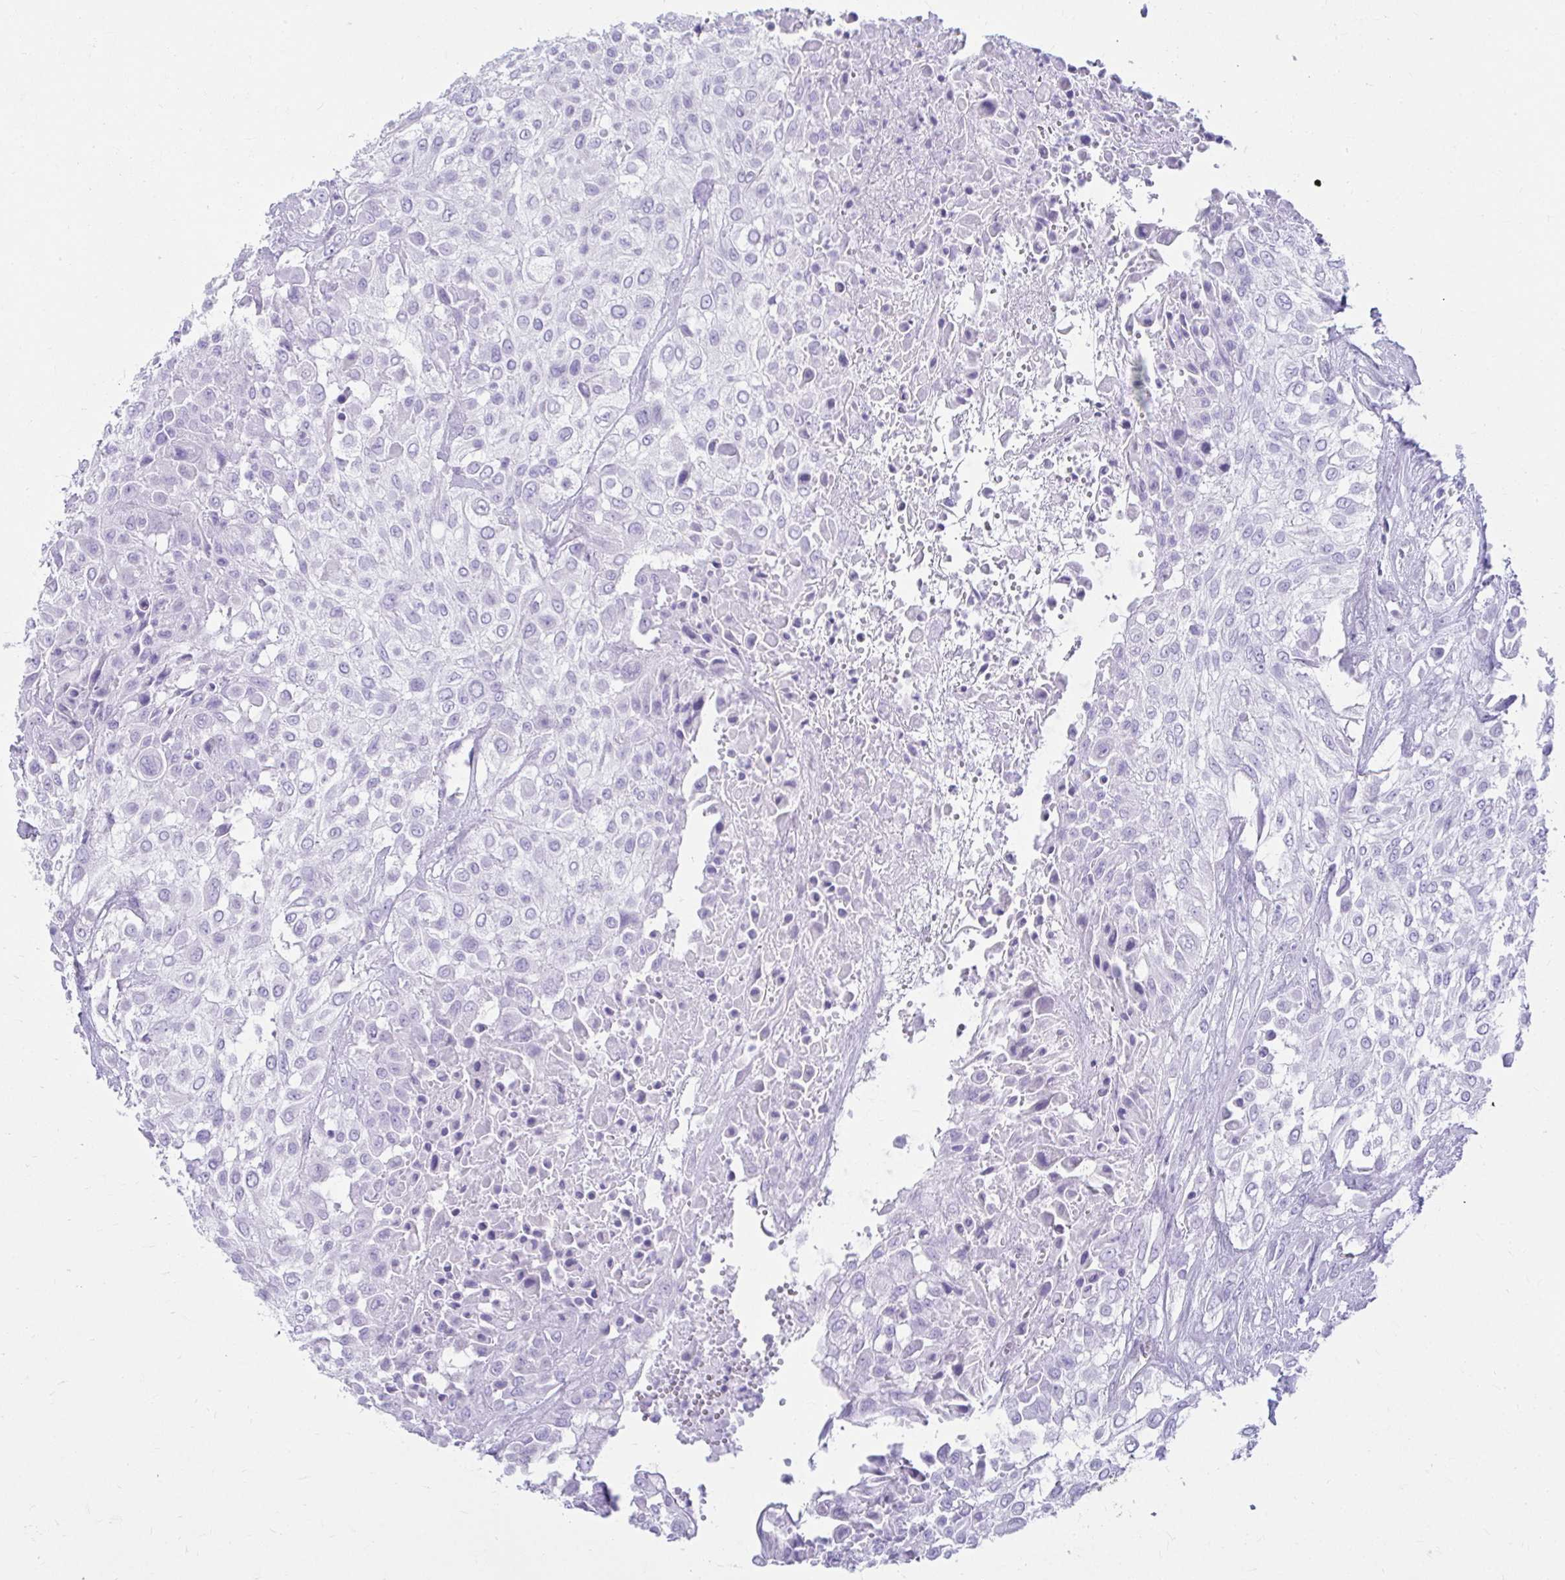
{"staining": {"intensity": "negative", "quantity": "none", "location": "none"}, "tissue": "urothelial cancer", "cell_type": "Tumor cells", "image_type": "cancer", "snomed": [{"axis": "morphology", "description": "Urothelial carcinoma, High grade"}, {"axis": "topography", "description": "Urinary bladder"}], "caption": "The photomicrograph shows no staining of tumor cells in high-grade urothelial carcinoma.", "gene": "ATP4B", "patient": {"sex": "male", "age": 57}}